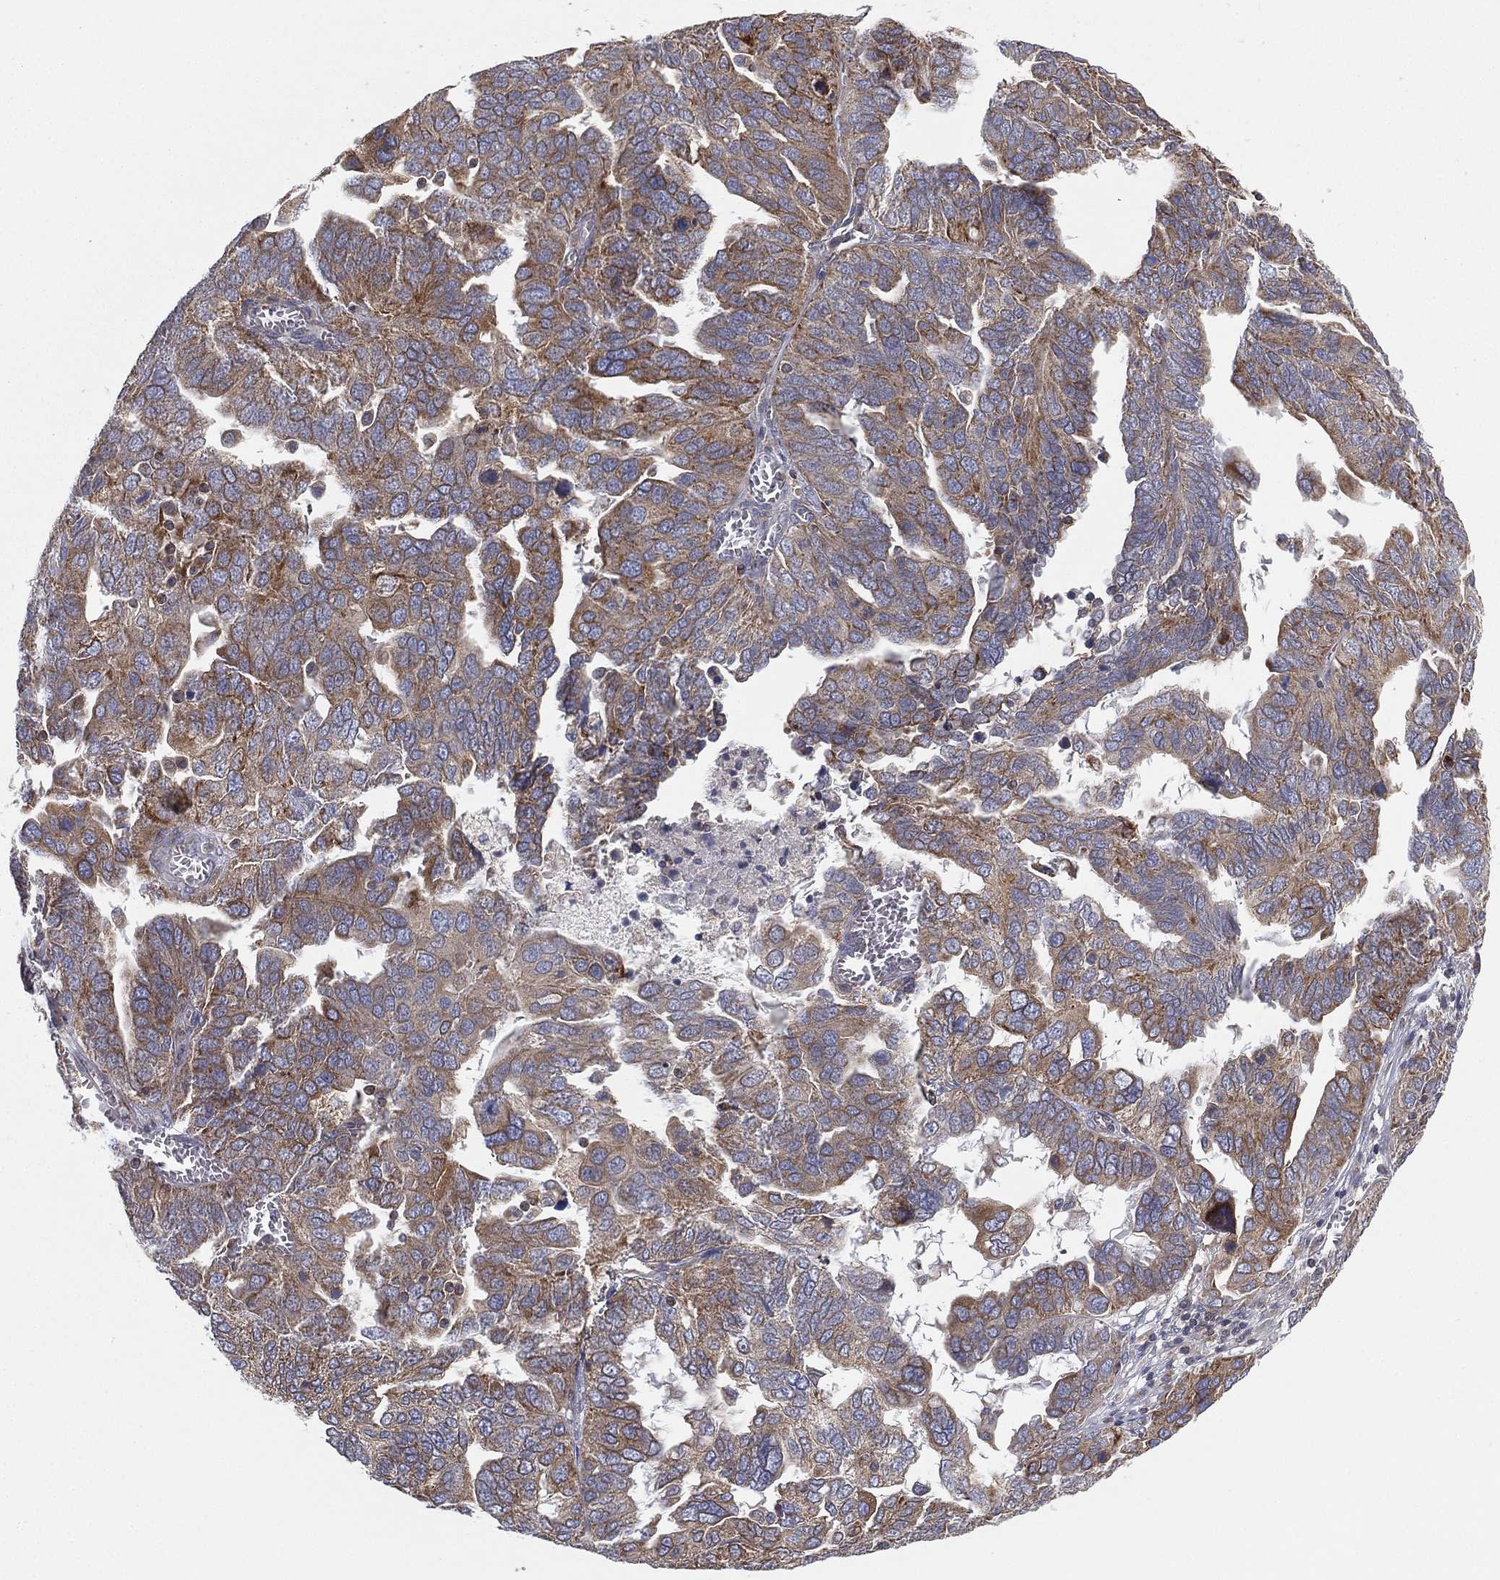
{"staining": {"intensity": "moderate", "quantity": ">75%", "location": "cytoplasmic/membranous"}, "tissue": "ovarian cancer", "cell_type": "Tumor cells", "image_type": "cancer", "snomed": [{"axis": "morphology", "description": "Carcinoma, endometroid"}, {"axis": "topography", "description": "Soft tissue"}, {"axis": "topography", "description": "Ovary"}], "caption": "Tumor cells show moderate cytoplasmic/membranous expression in approximately >75% of cells in ovarian endometroid carcinoma. Immunohistochemistry stains the protein of interest in brown and the nuclei are stained blue.", "gene": "CYB5B", "patient": {"sex": "female", "age": 52}}